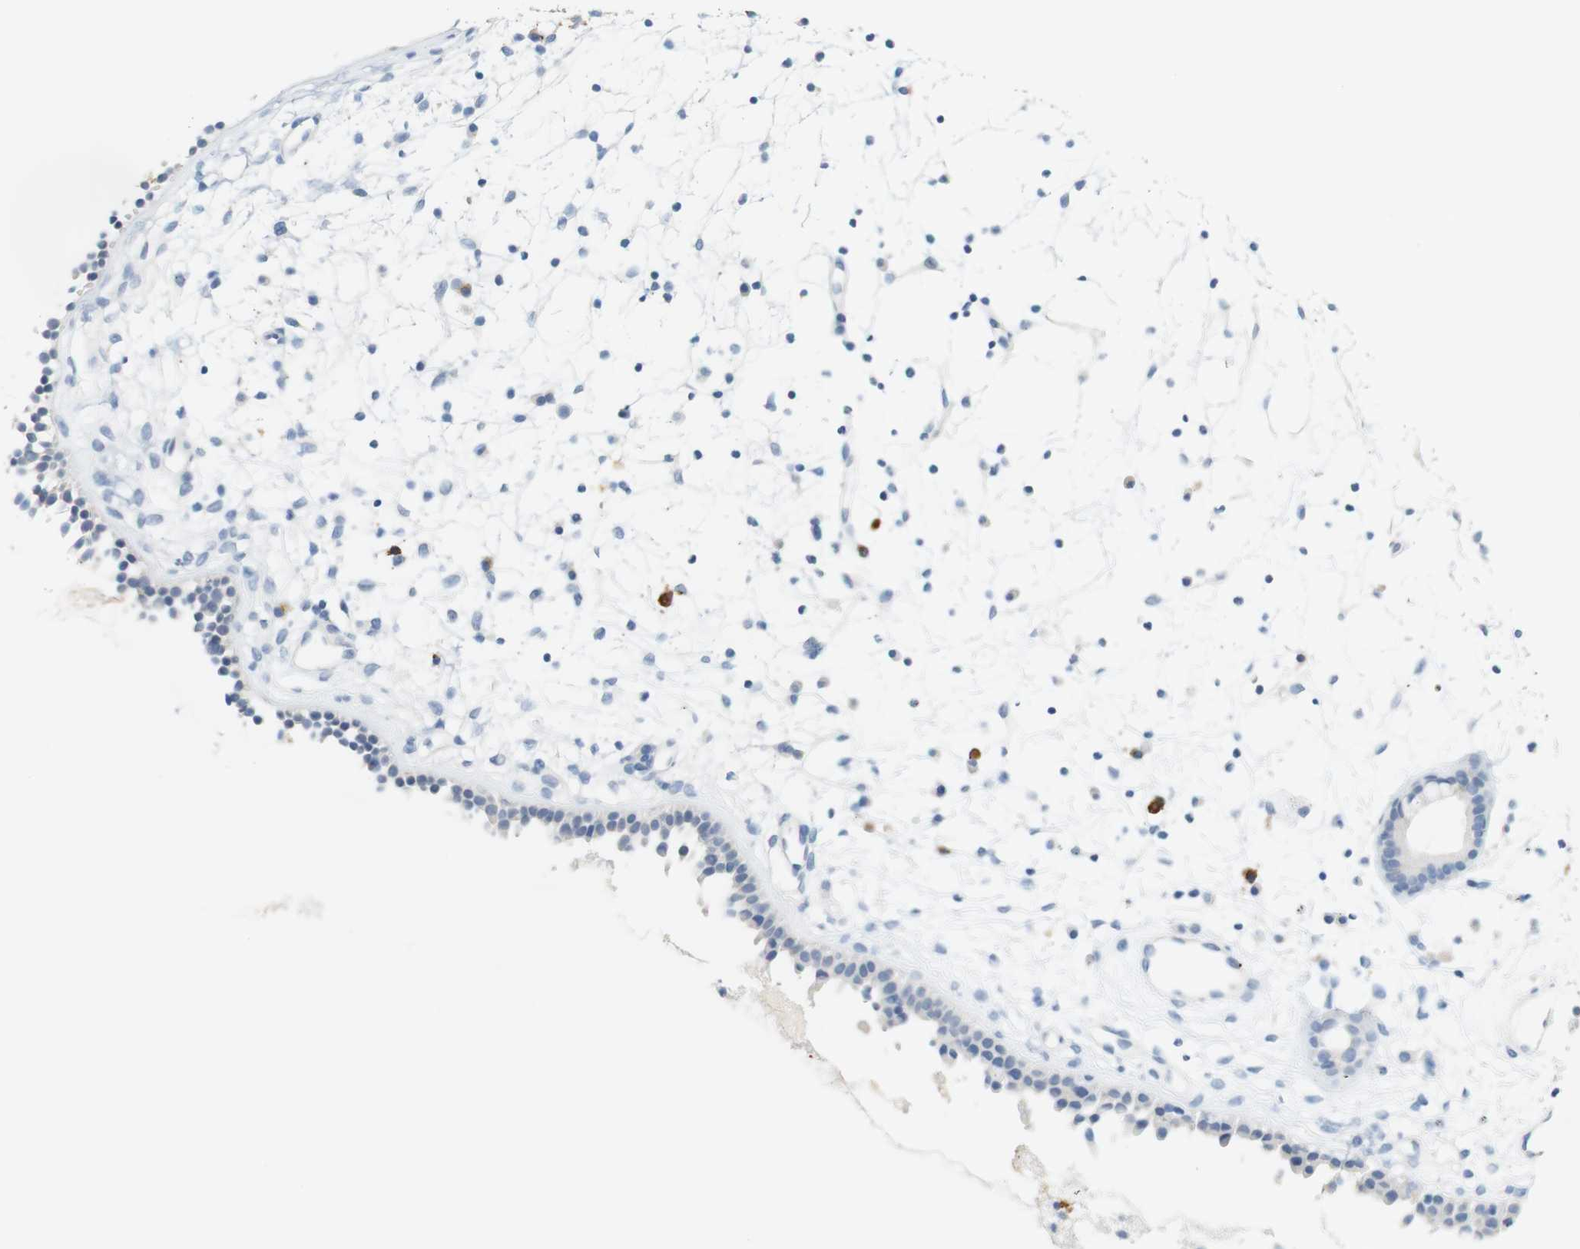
{"staining": {"intensity": "negative", "quantity": "none", "location": "none"}, "tissue": "nasopharynx", "cell_type": "Respiratory epithelial cells", "image_type": "normal", "snomed": [{"axis": "morphology", "description": "Normal tissue, NOS"}, {"axis": "topography", "description": "Nasopharynx"}], "caption": "This is a image of immunohistochemistry staining of normal nasopharynx, which shows no staining in respiratory epithelial cells. Nuclei are stained in blue.", "gene": "RGS9", "patient": {"sex": "male", "age": 21}}